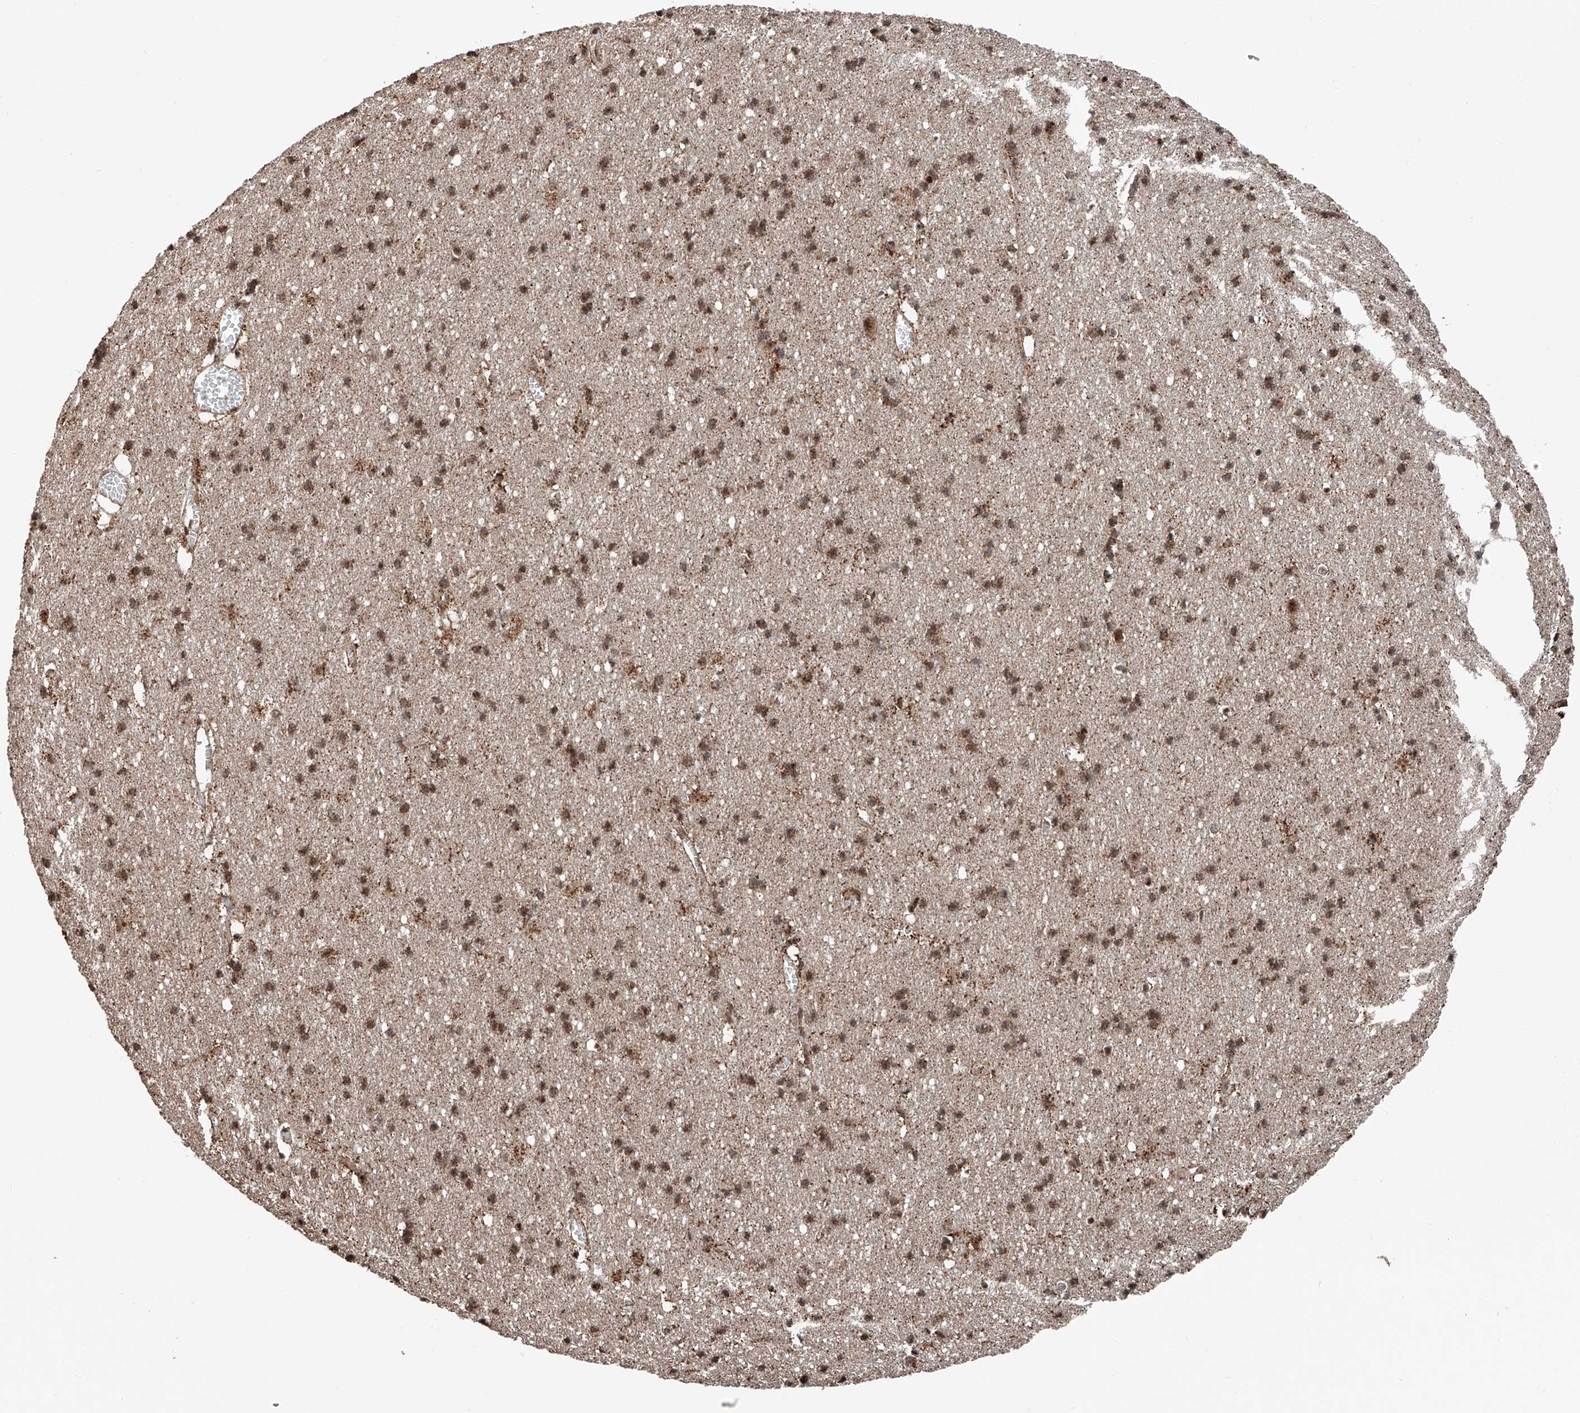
{"staining": {"intensity": "moderate", "quantity": ">75%", "location": "cytoplasmic/membranous,nuclear"}, "tissue": "cerebral cortex", "cell_type": "Endothelial cells", "image_type": "normal", "snomed": [{"axis": "morphology", "description": "Normal tissue, NOS"}, {"axis": "topography", "description": "Cerebral cortex"}], "caption": "IHC staining of benign cerebral cortex, which exhibits medium levels of moderate cytoplasmic/membranous,nuclear staining in approximately >75% of endothelial cells indicating moderate cytoplasmic/membranous,nuclear protein staining. The staining was performed using DAB (brown) for protein detection and nuclei were counterstained in hematoxylin (blue).", "gene": "ZNF445", "patient": {"sex": "male", "age": 54}}